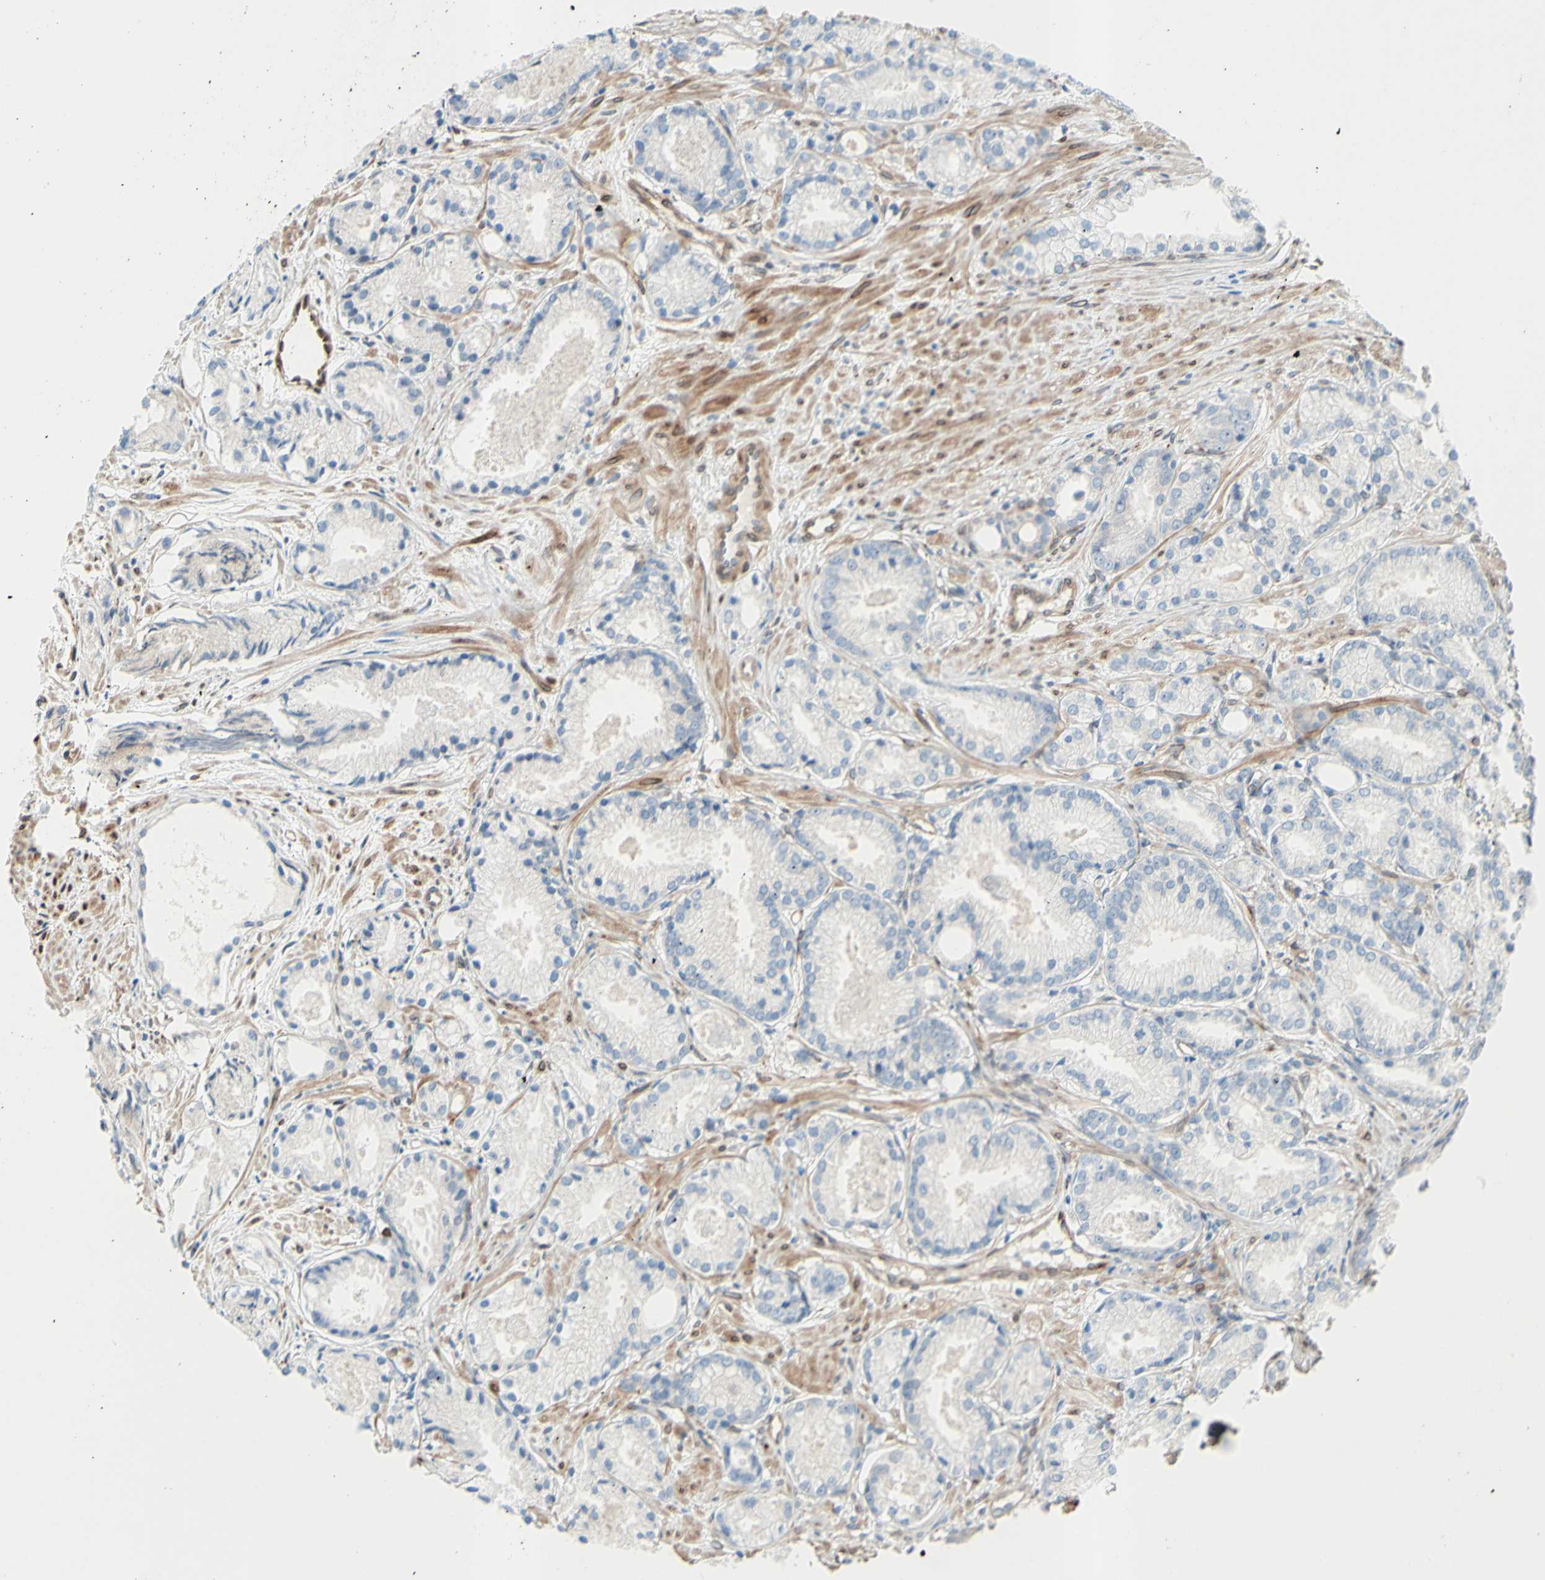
{"staining": {"intensity": "negative", "quantity": "none", "location": "none"}, "tissue": "prostate cancer", "cell_type": "Tumor cells", "image_type": "cancer", "snomed": [{"axis": "morphology", "description": "Adenocarcinoma, Low grade"}, {"axis": "topography", "description": "Prostate"}], "caption": "DAB (3,3'-diaminobenzidine) immunohistochemical staining of low-grade adenocarcinoma (prostate) demonstrates no significant positivity in tumor cells.", "gene": "TRAF2", "patient": {"sex": "male", "age": 72}}